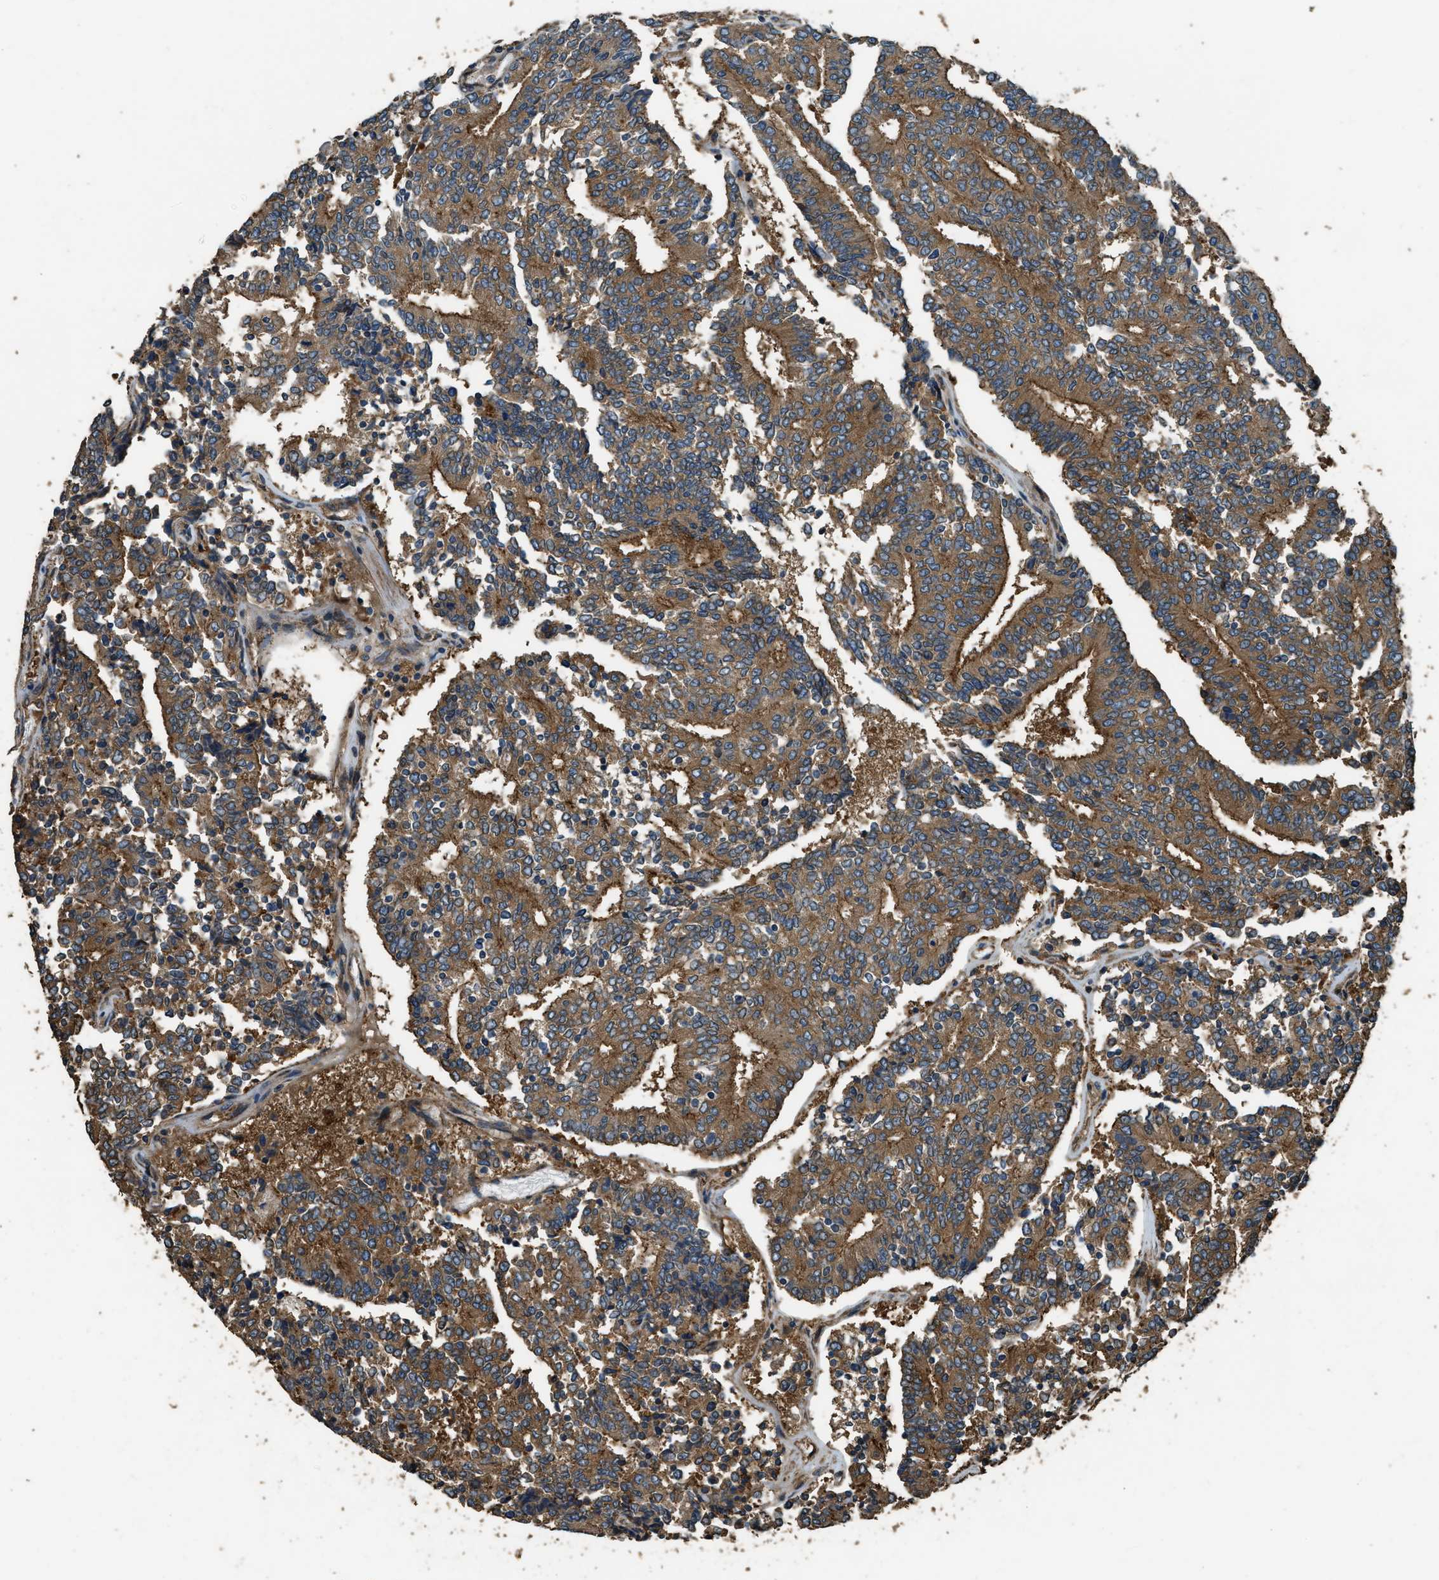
{"staining": {"intensity": "strong", "quantity": ">75%", "location": "cytoplasmic/membranous"}, "tissue": "prostate cancer", "cell_type": "Tumor cells", "image_type": "cancer", "snomed": [{"axis": "morphology", "description": "Normal tissue, NOS"}, {"axis": "morphology", "description": "Adenocarcinoma, High grade"}, {"axis": "topography", "description": "Prostate"}, {"axis": "topography", "description": "Seminal veicle"}], "caption": "Immunohistochemical staining of prostate cancer (high-grade adenocarcinoma) demonstrates strong cytoplasmic/membranous protein expression in about >75% of tumor cells.", "gene": "MARS1", "patient": {"sex": "male", "age": 55}}